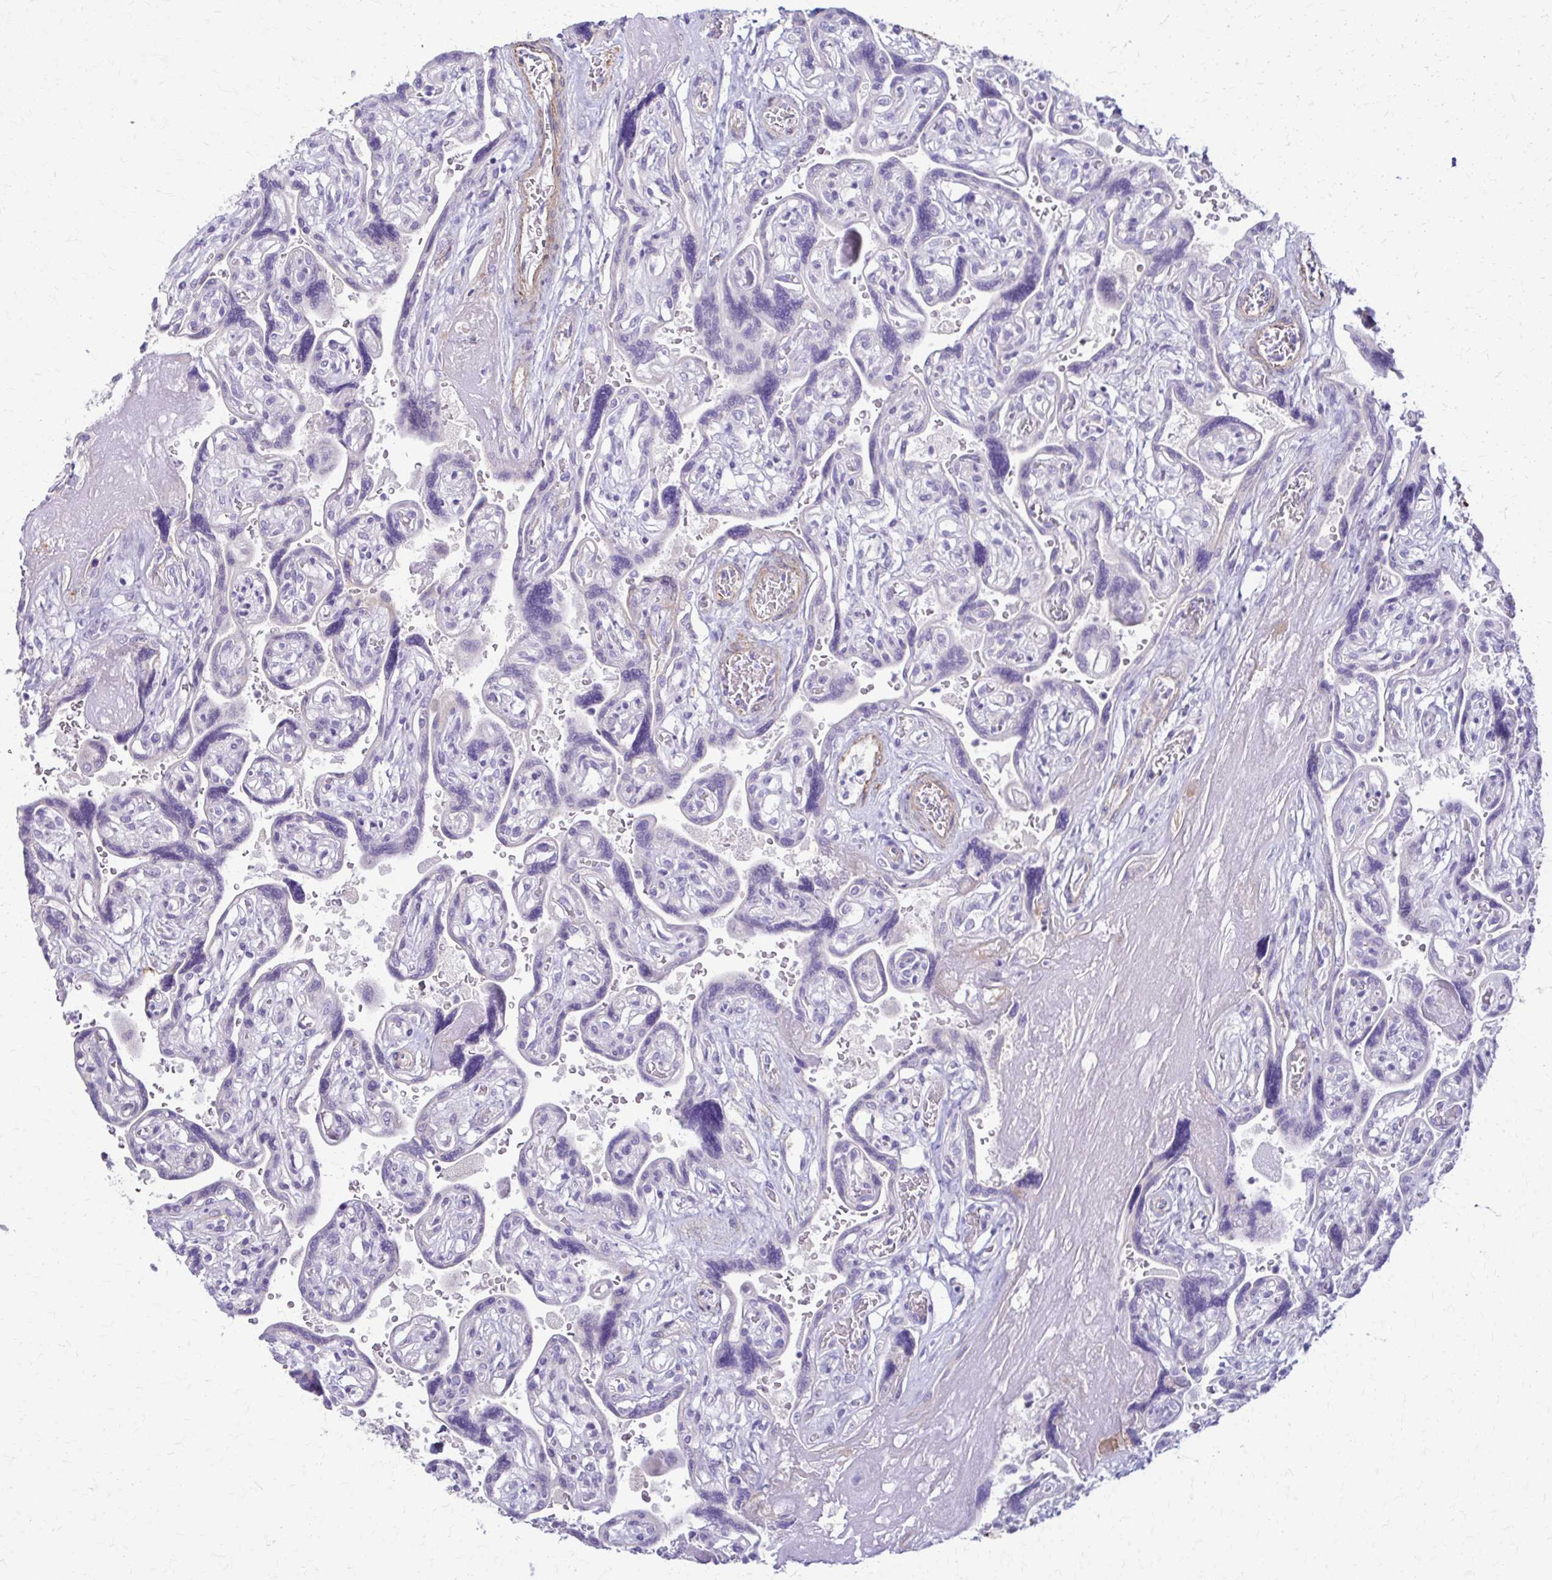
{"staining": {"intensity": "negative", "quantity": "none", "location": "none"}, "tissue": "placenta", "cell_type": "Decidual cells", "image_type": "normal", "snomed": [{"axis": "morphology", "description": "Normal tissue, NOS"}, {"axis": "topography", "description": "Placenta"}], "caption": "Protein analysis of benign placenta exhibits no significant staining in decidual cells. The staining is performed using DAB brown chromogen with nuclei counter-stained in using hematoxylin.", "gene": "DSP", "patient": {"sex": "female", "age": 32}}